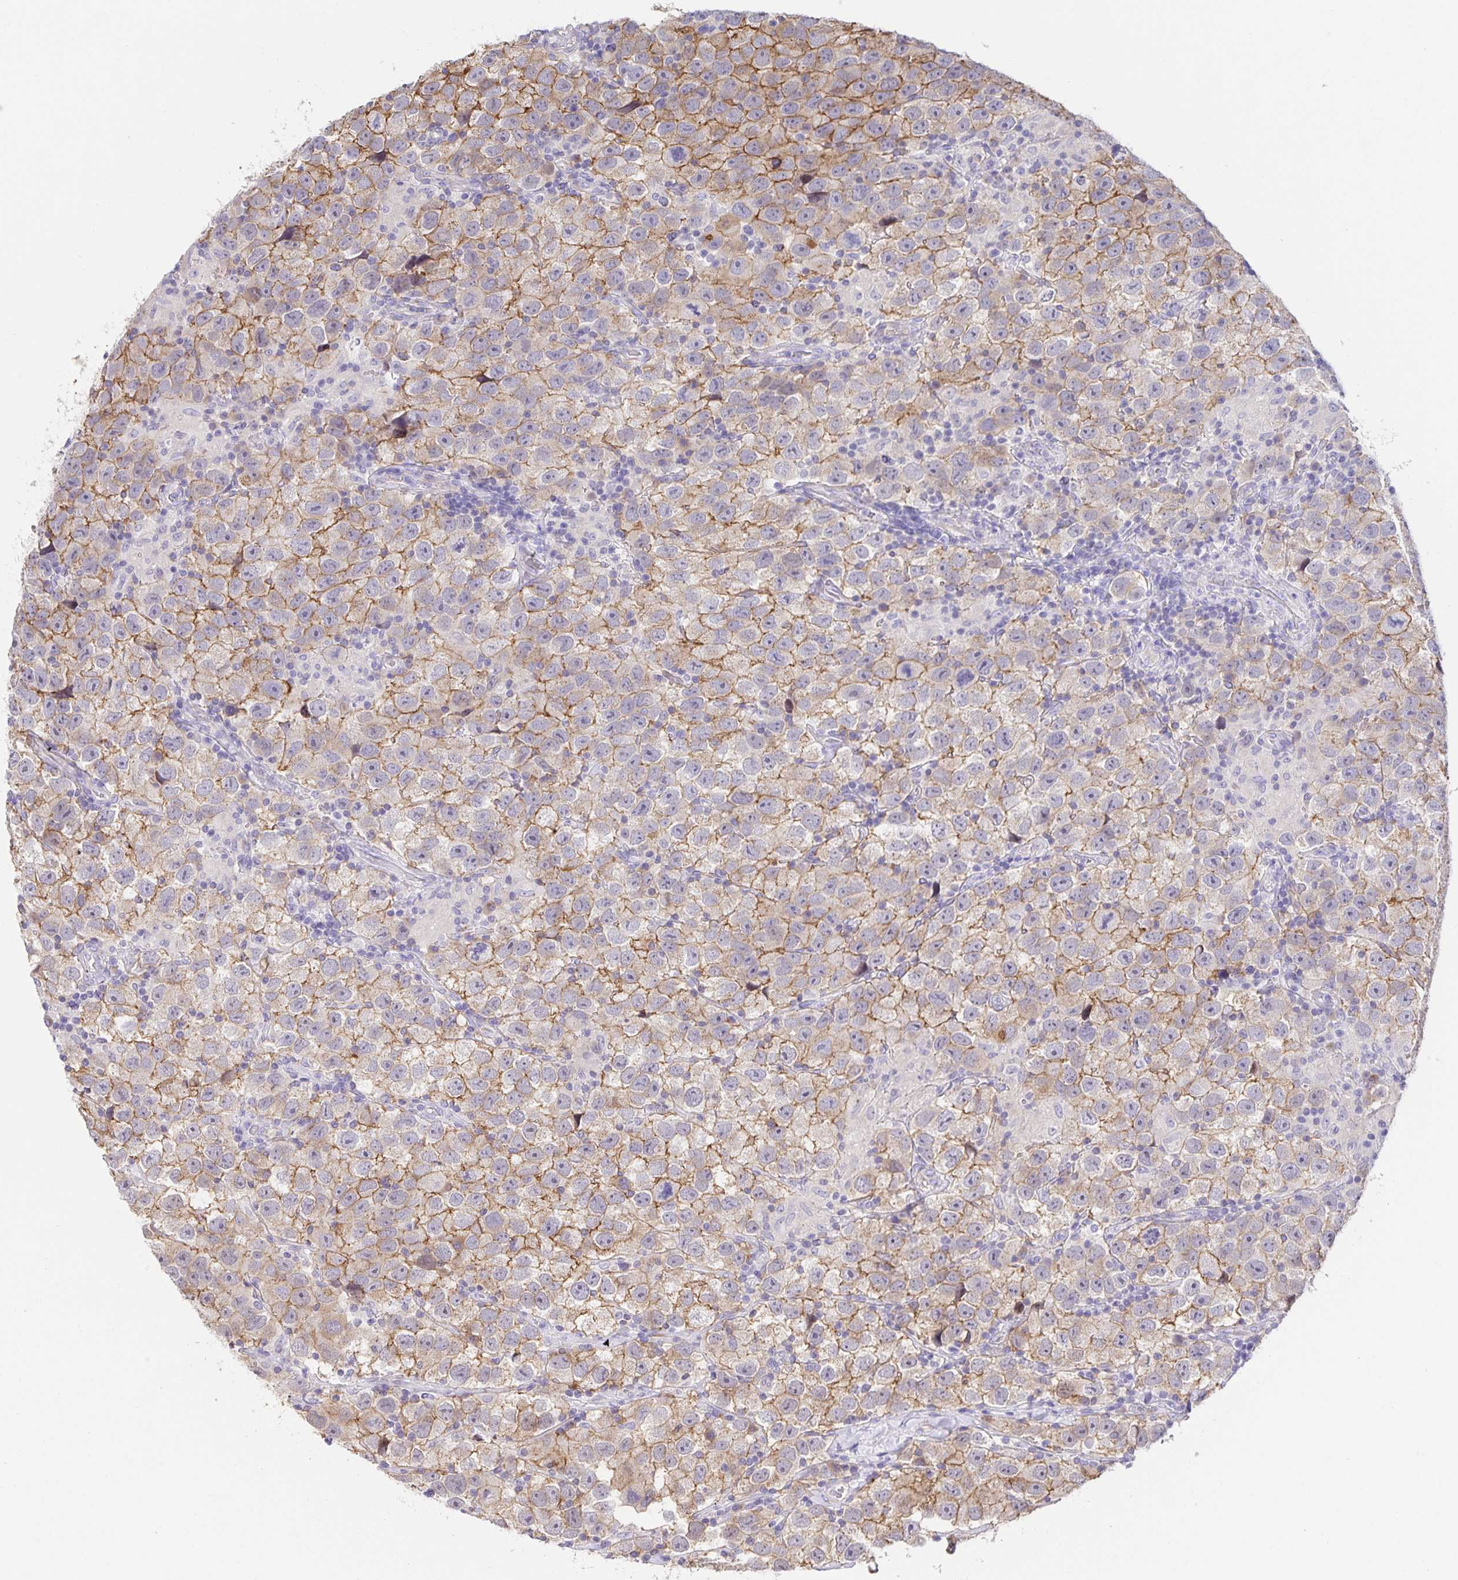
{"staining": {"intensity": "moderate", "quantity": "25%-75%", "location": "cytoplasmic/membranous"}, "tissue": "testis cancer", "cell_type": "Tumor cells", "image_type": "cancer", "snomed": [{"axis": "morphology", "description": "Seminoma, NOS"}, {"axis": "topography", "description": "Testis"}], "caption": "Testis cancer (seminoma) stained with a protein marker reveals moderate staining in tumor cells.", "gene": "PRR36", "patient": {"sex": "male", "age": 26}}